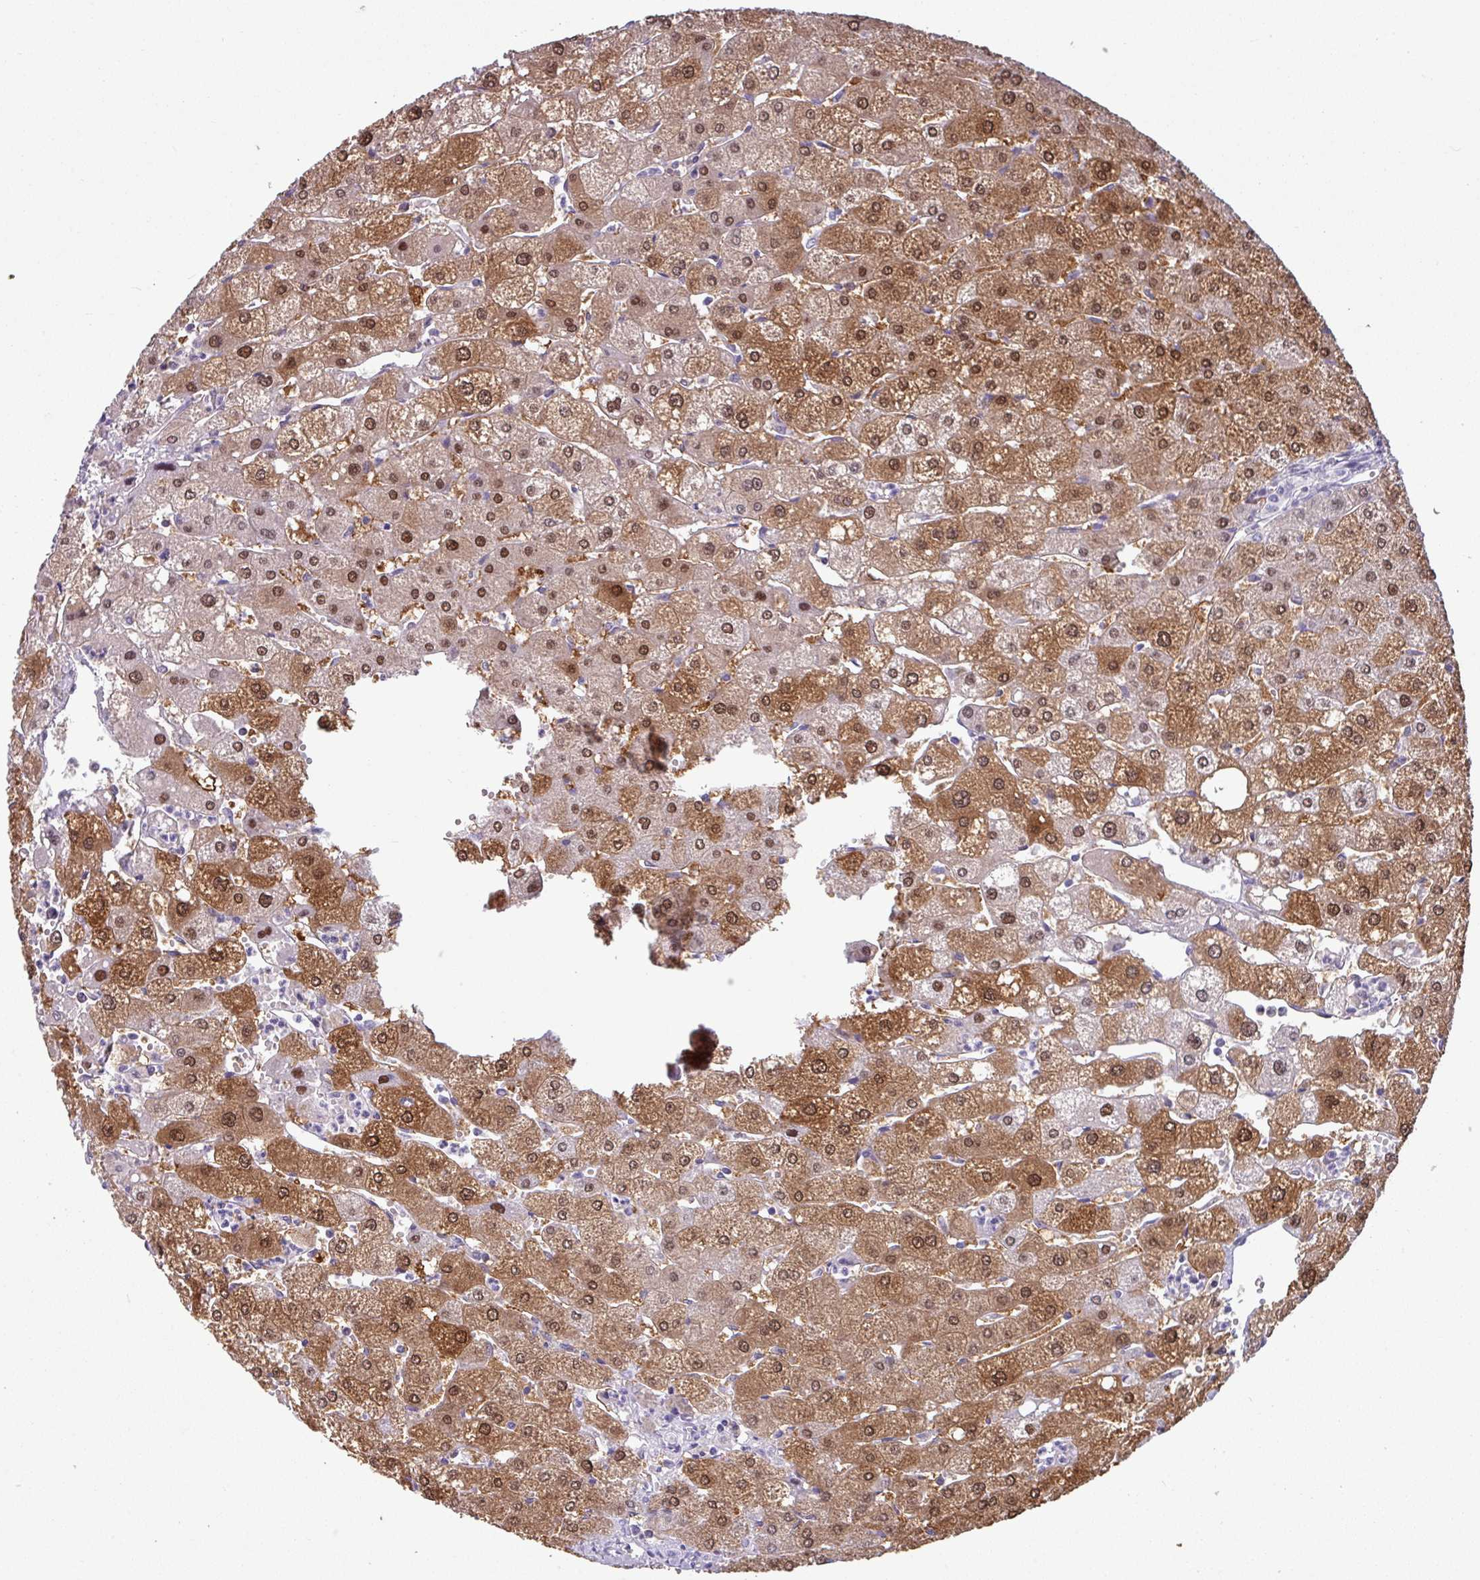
{"staining": {"intensity": "negative", "quantity": "none", "location": "none"}, "tissue": "liver", "cell_type": "Cholangiocytes", "image_type": "normal", "snomed": [{"axis": "morphology", "description": "Normal tissue, NOS"}, {"axis": "topography", "description": "Liver"}], "caption": "Micrograph shows no significant protein staining in cholangiocytes of unremarkable liver.", "gene": "SRGAP1", "patient": {"sex": "male", "age": 67}}